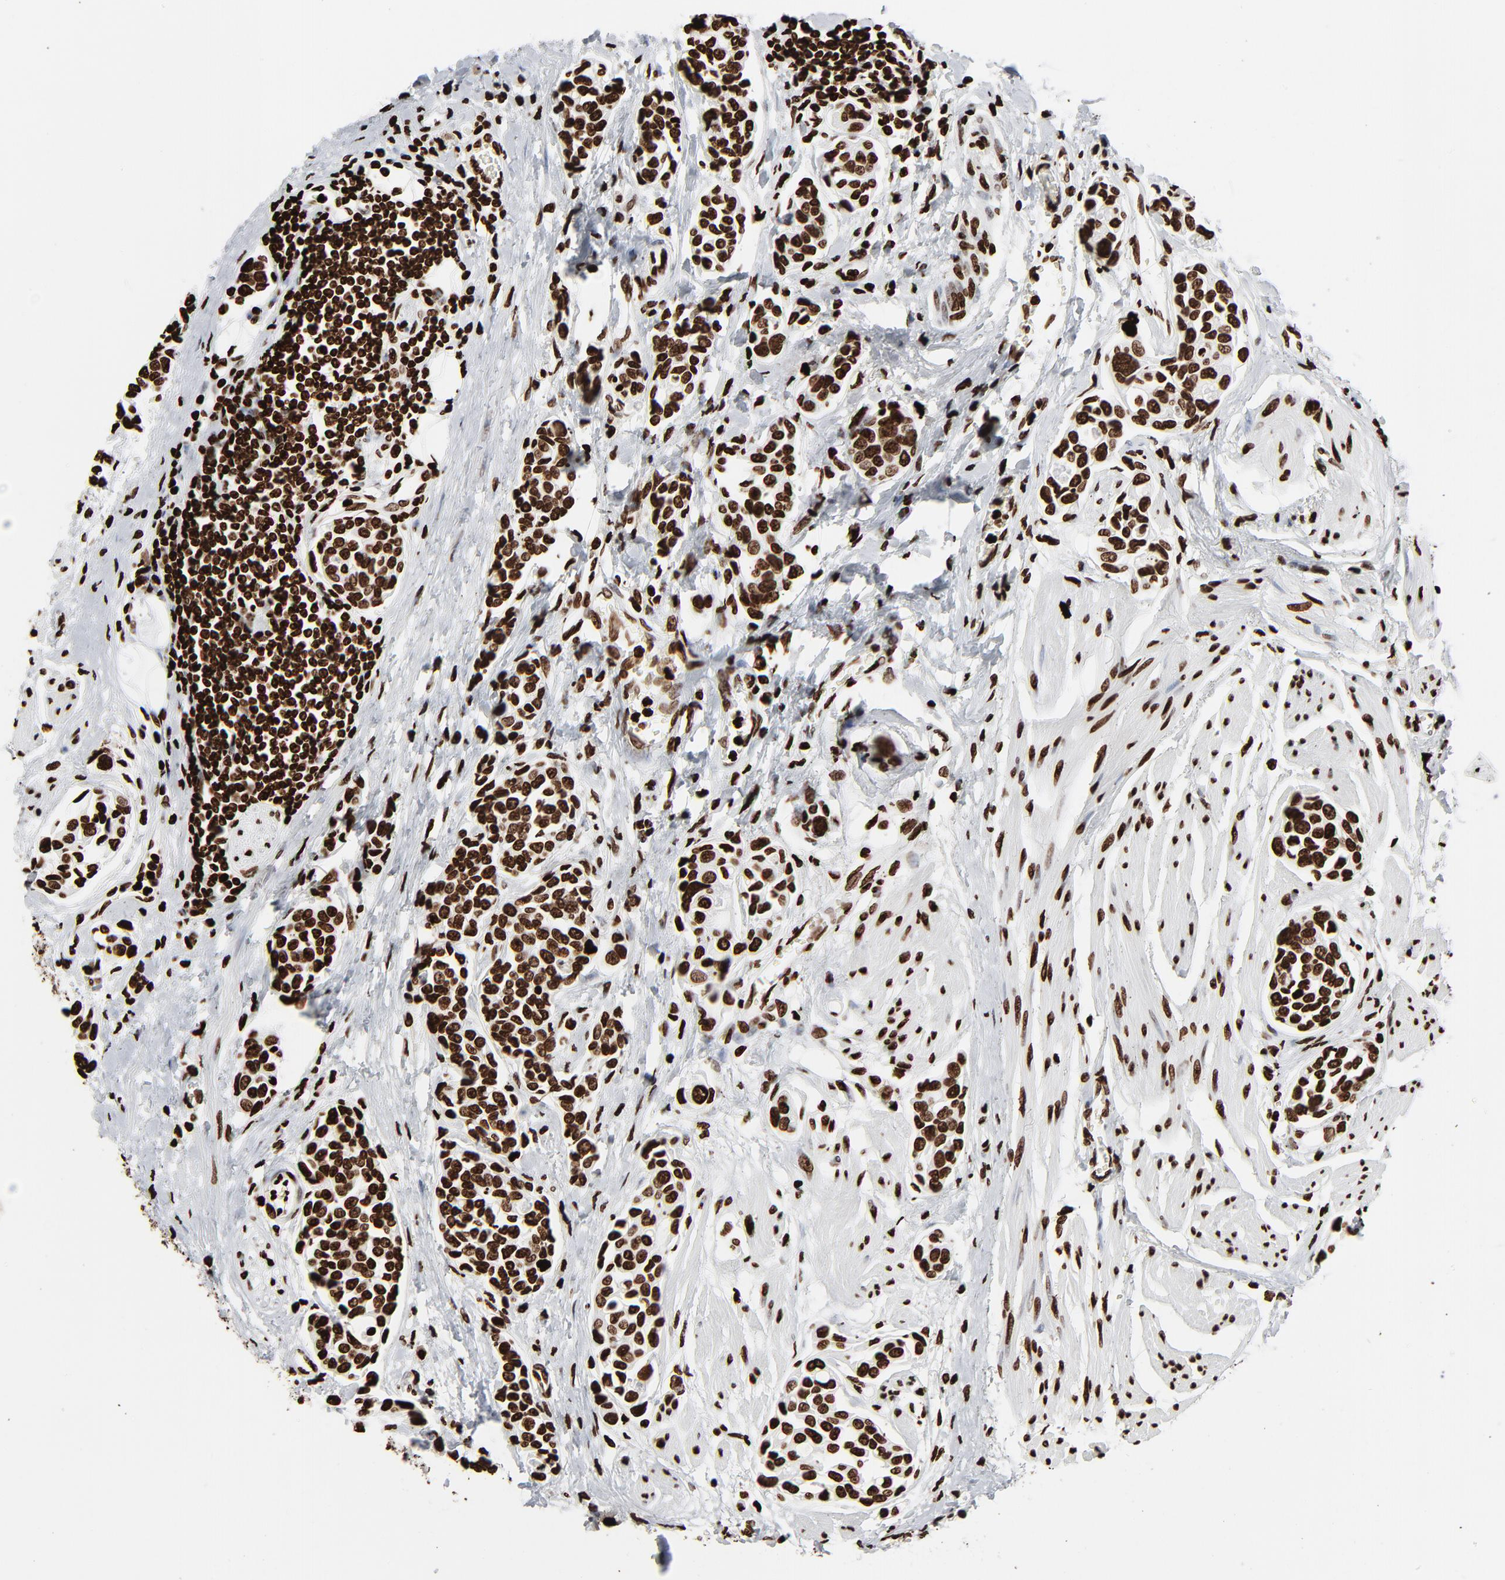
{"staining": {"intensity": "strong", "quantity": ">75%", "location": "nuclear"}, "tissue": "urothelial cancer", "cell_type": "Tumor cells", "image_type": "cancer", "snomed": [{"axis": "morphology", "description": "Urothelial carcinoma, High grade"}, {"axis": "topography", "description": "Urinary bladder"}], "caption": "The photomicrograph shows staining of urothelial cancer, revealing strong nuclear protein staining (brown color) within tumor cells.", "gene": "H3-4", "patient": {"sex": "male", "age": 78}}